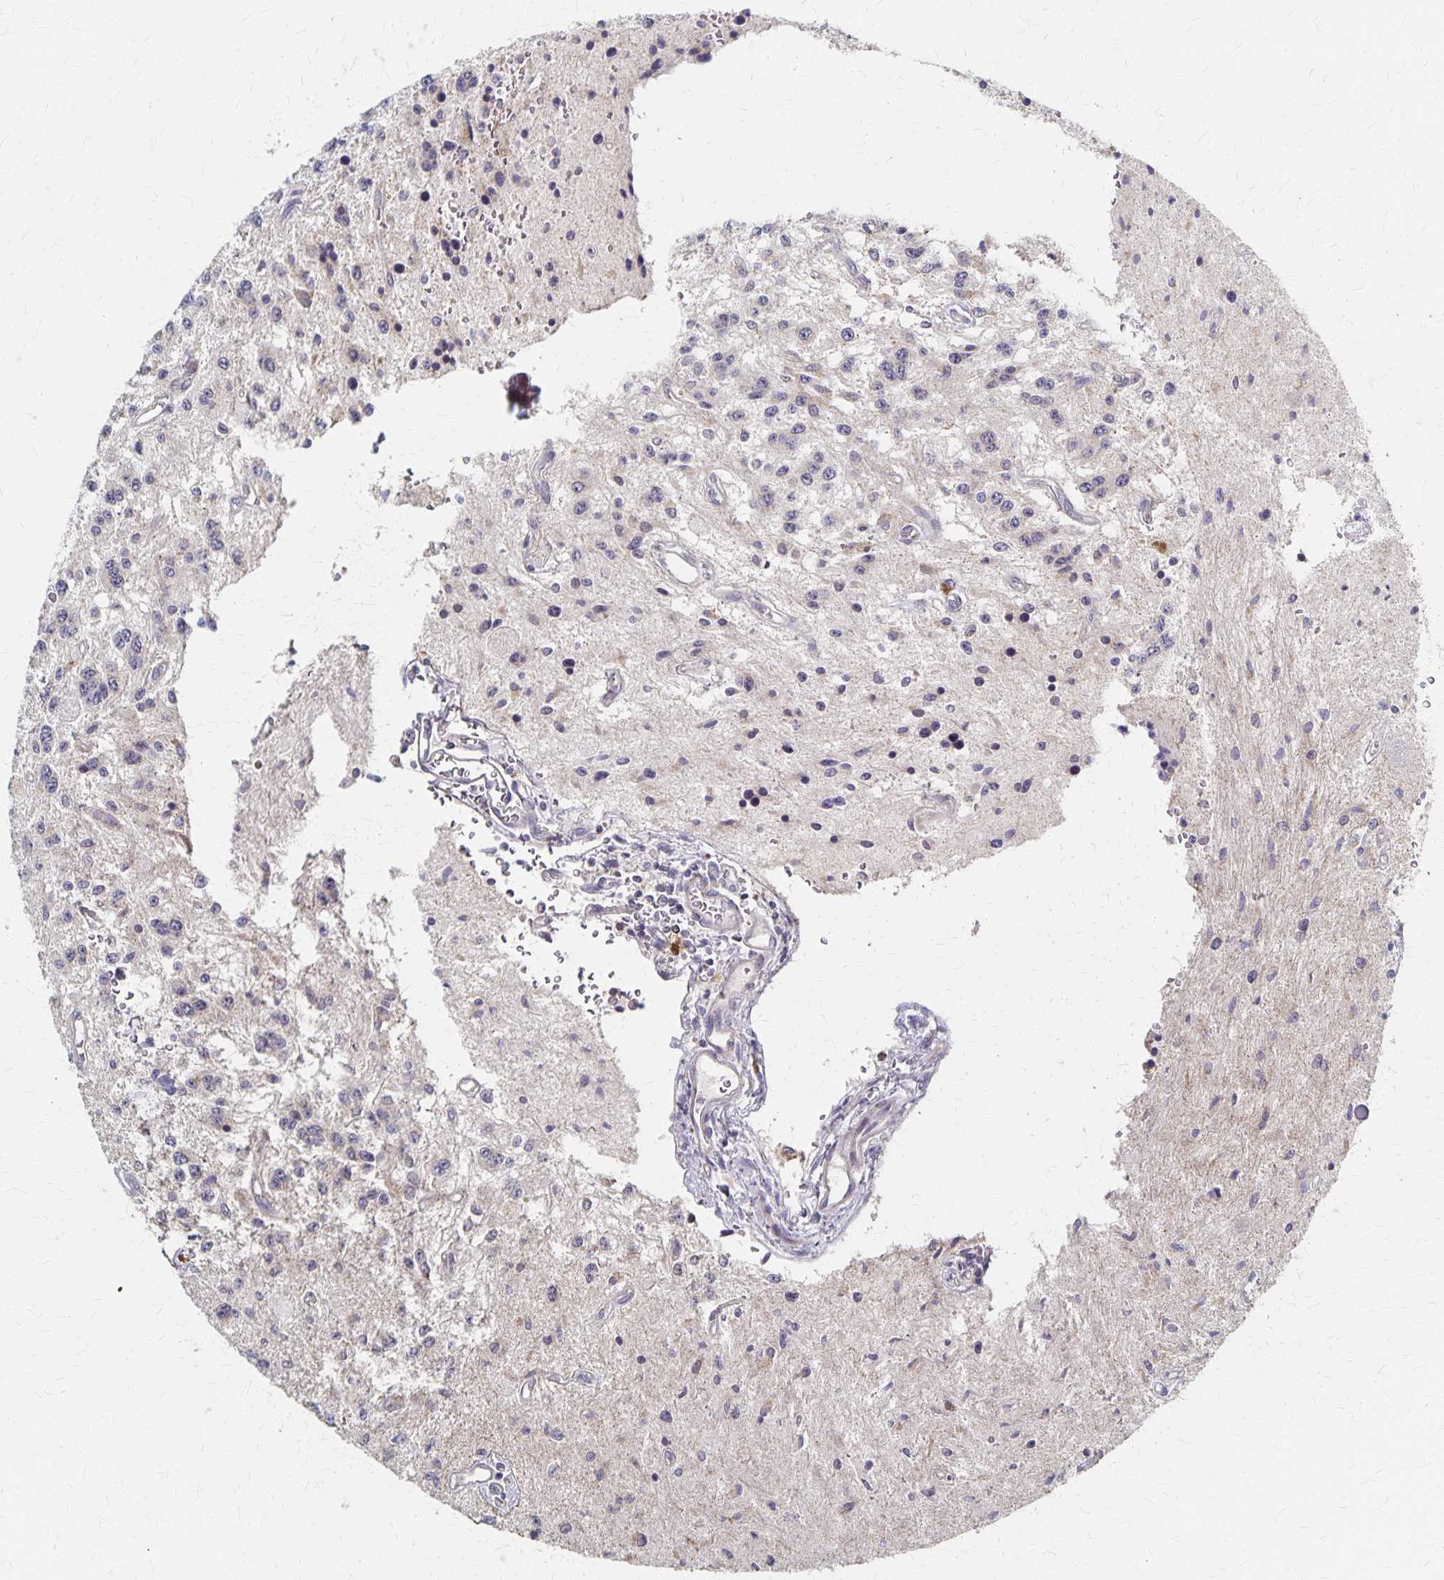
{"staining": {"intensity": "negative", "quantity": "none", "location": "none"}, "tissue": "glioma", "cell_type": "Tumor cells", "image_type": "cancer", "snomed": [{"axis": "morphology", "description": "Glioma, malignant, Low grade"}, {"axis": "topography", "description": "Cerebellum"}], "caption": "The histopathology image displays no significant staining in tumor cells of malignant glioma (low-grade). (DAB (3,3'-diaminobenzidine) IHC, high magnification).", "gene": "DYRK4", "patient": {"sex": "female", "age": 14}}